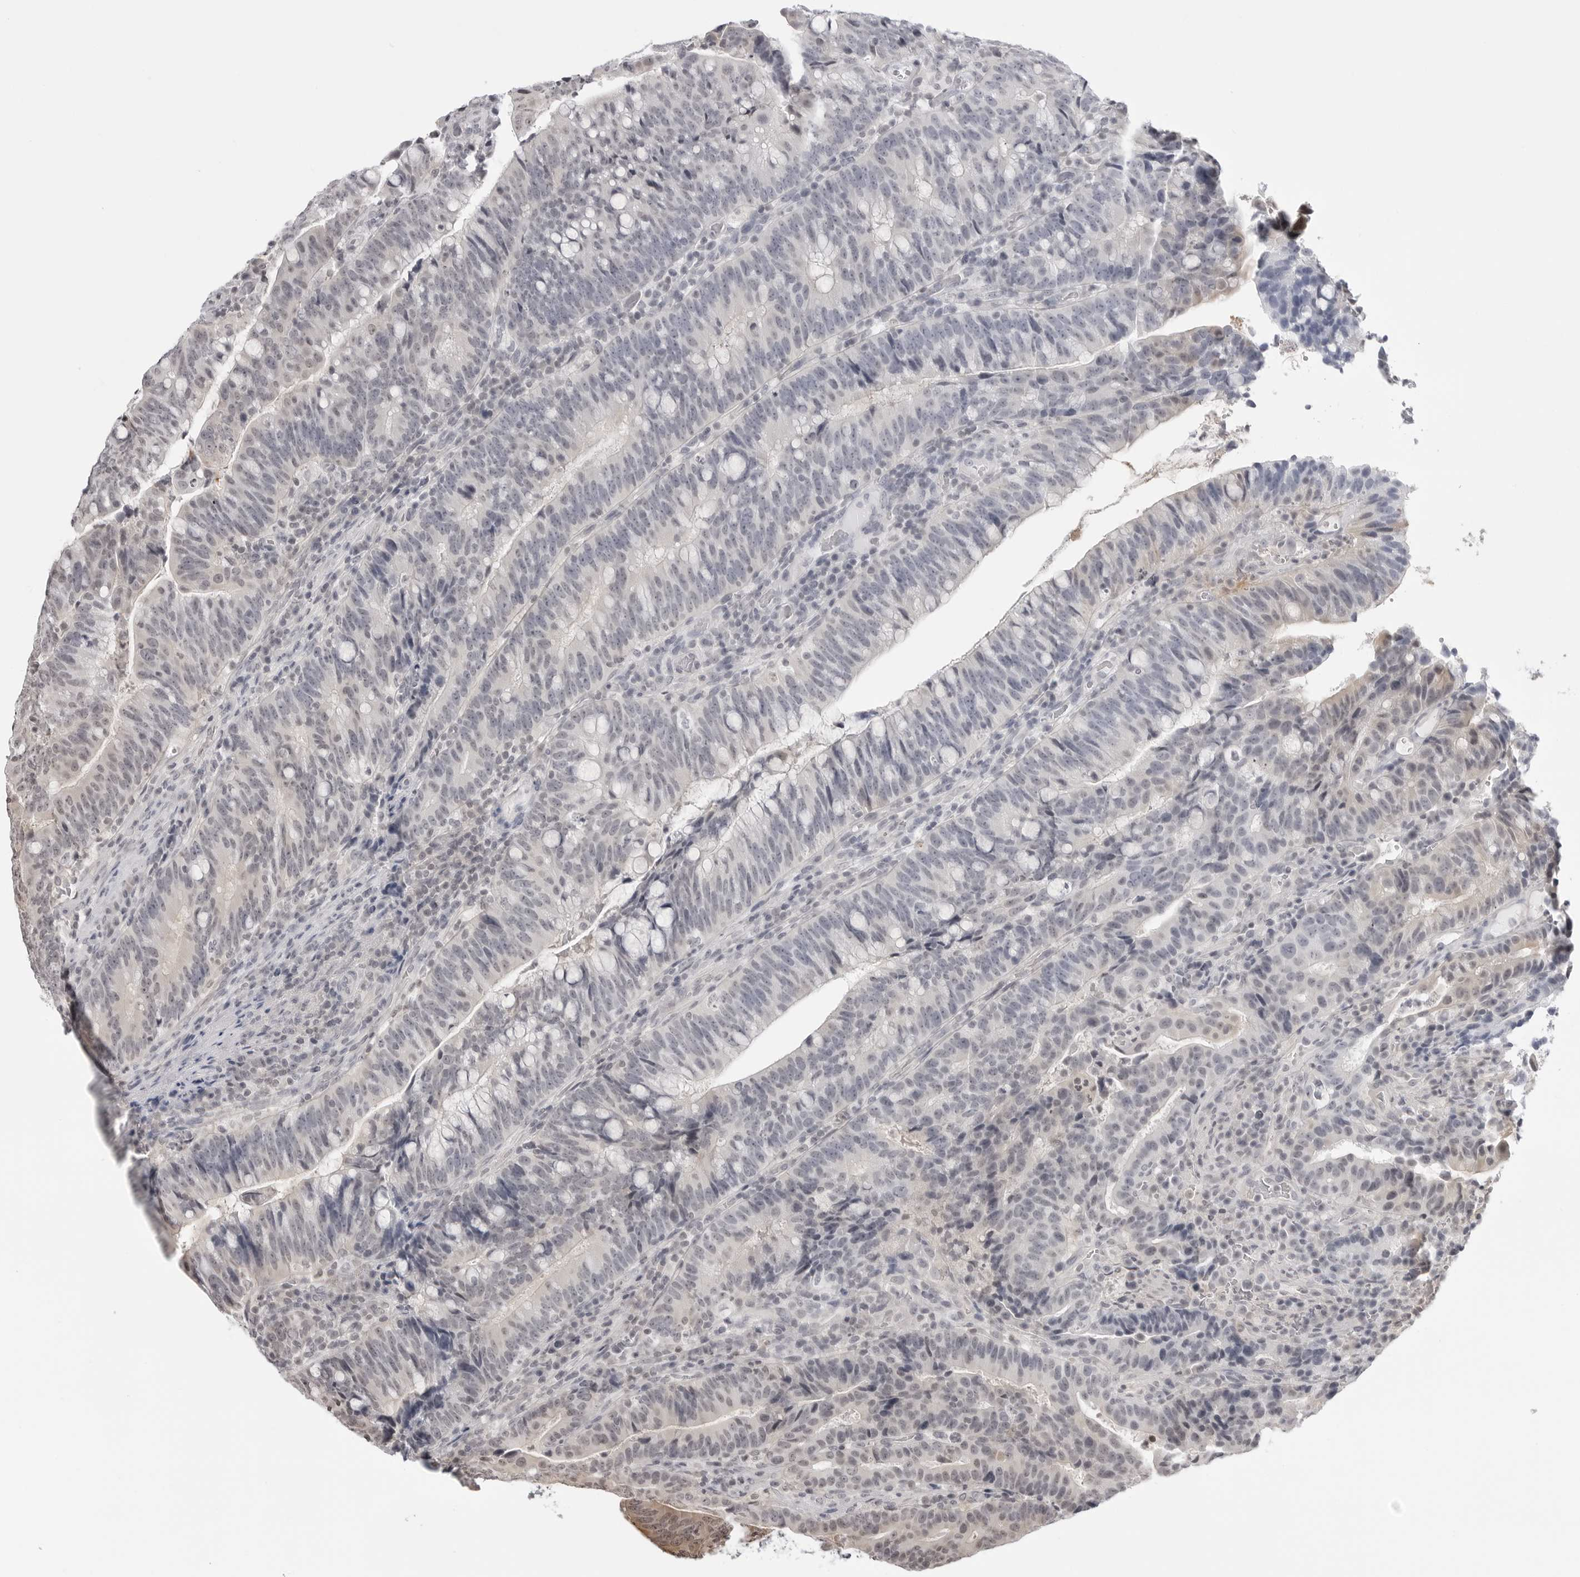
{"staining": {"intensity": "weak", "quantity": "<25%", "location": "cytoplasmic/membranous,nuclear"}, "tissue": "colorectal cancer", "cell_type": "Tumor cells", "image_type": "cancer", "snomed": [{"axis": "morphology", "description": "Adenocarcinoma, NOS"}, {"axis": "topography", "description": "Colon"}], "caption": "A micrograph of colorectal cancer stained for a protein demonstrates no brown staining in tumor cells.", "gene": "YWHAG", "patient": {"sex": "female", "age": 66}}